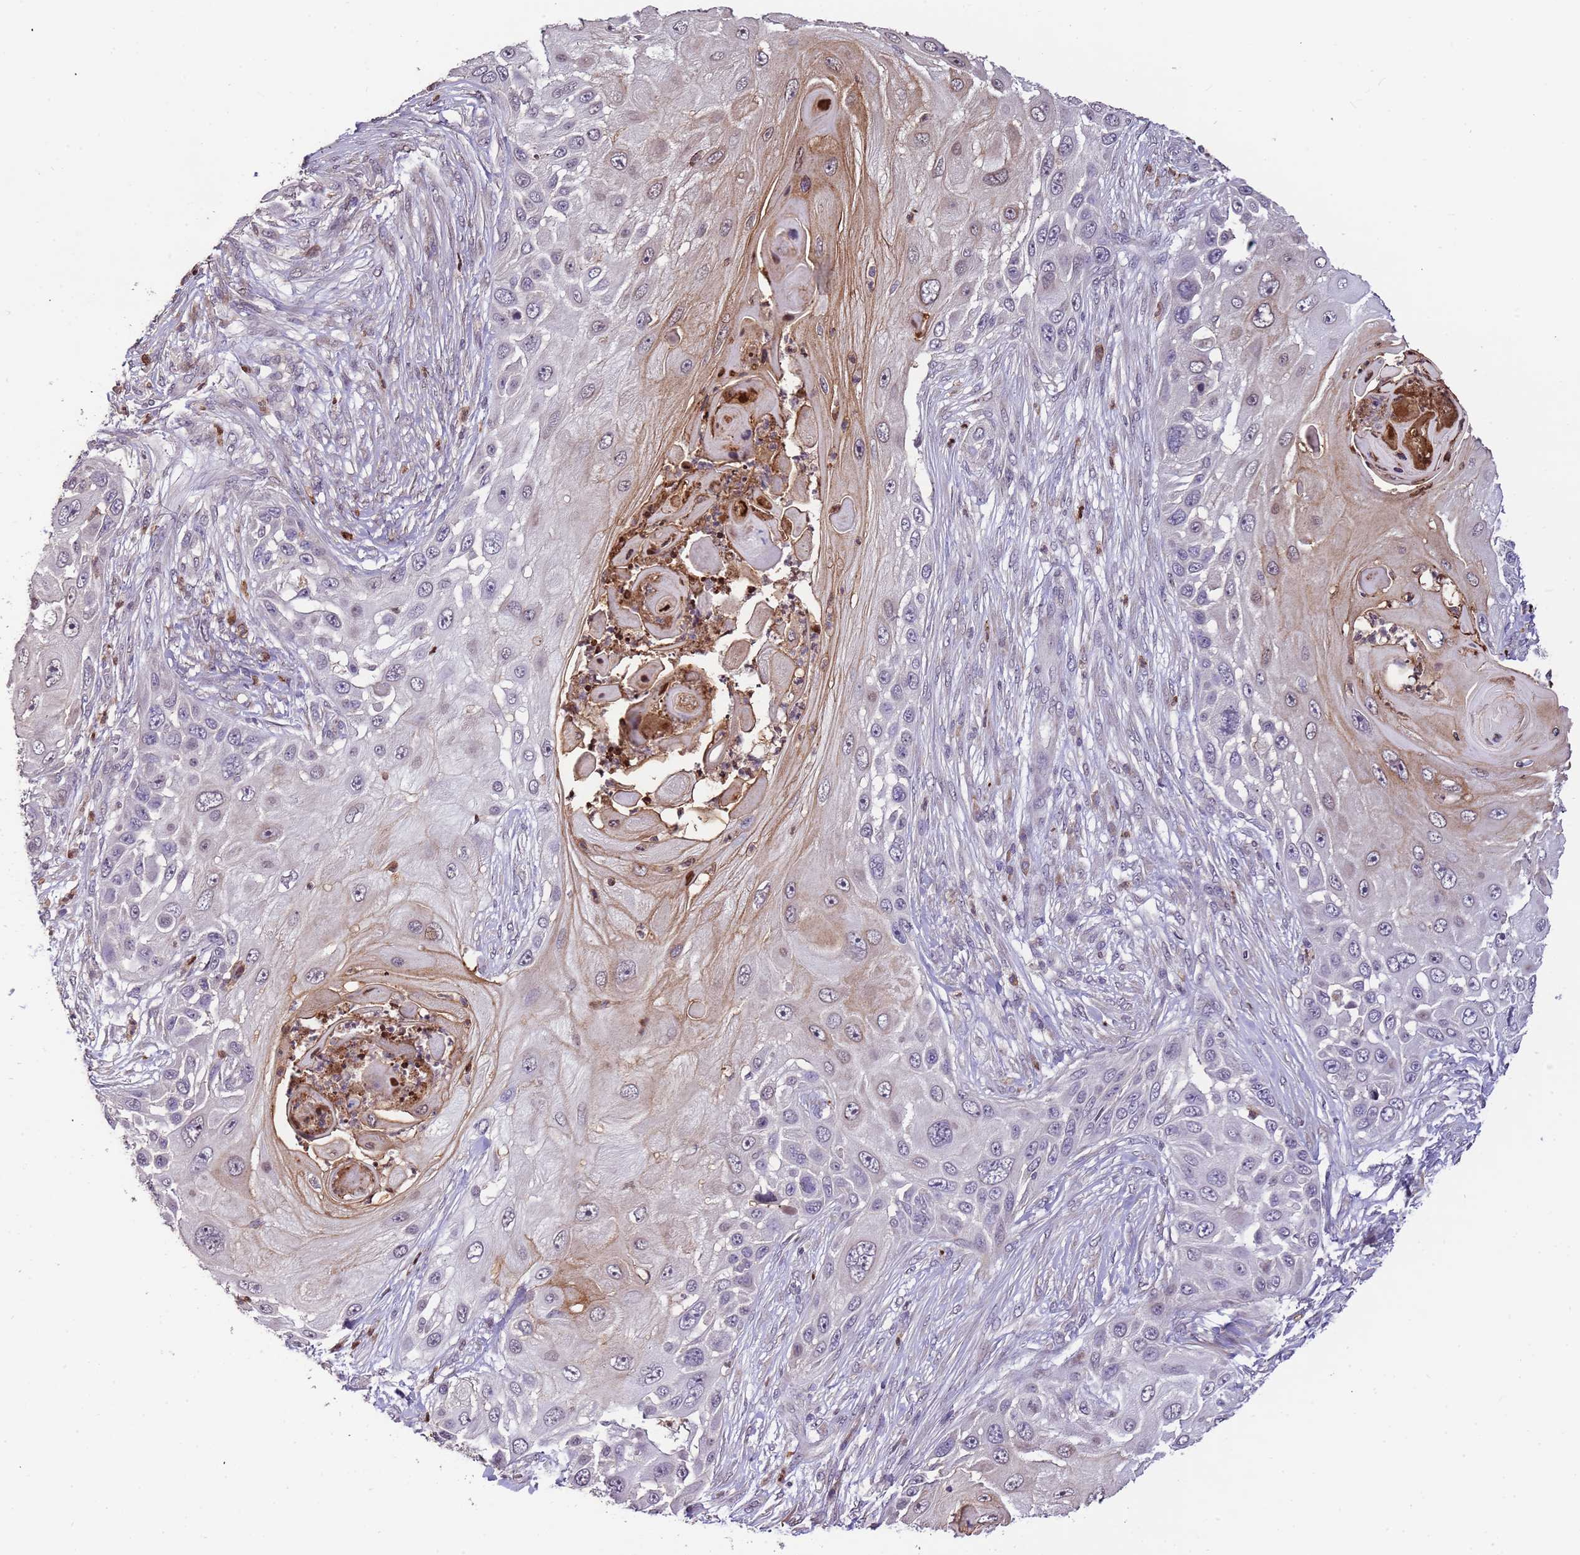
{"staining": {"intensity": "weak", "quantity": "<25%", "location": "cytoplasmic/membranous"}, "tissue": "skin cancer", "cell_type": "Tumor cells", "image_type": "cancer", "snomed": [{"axis": "morphology", "description": "Squamous cell carcinoma, NOS"}, {"axis": "topography", "description": "Skin"}], "caption": "An immunohistochemistry image of skin squamous cell carcinoma is shown. There is no staining in tumor cells of skin squamous cell carcinoma.", "gene": "SLC16A4", "patient": {"sex": "female", "age": 44}}